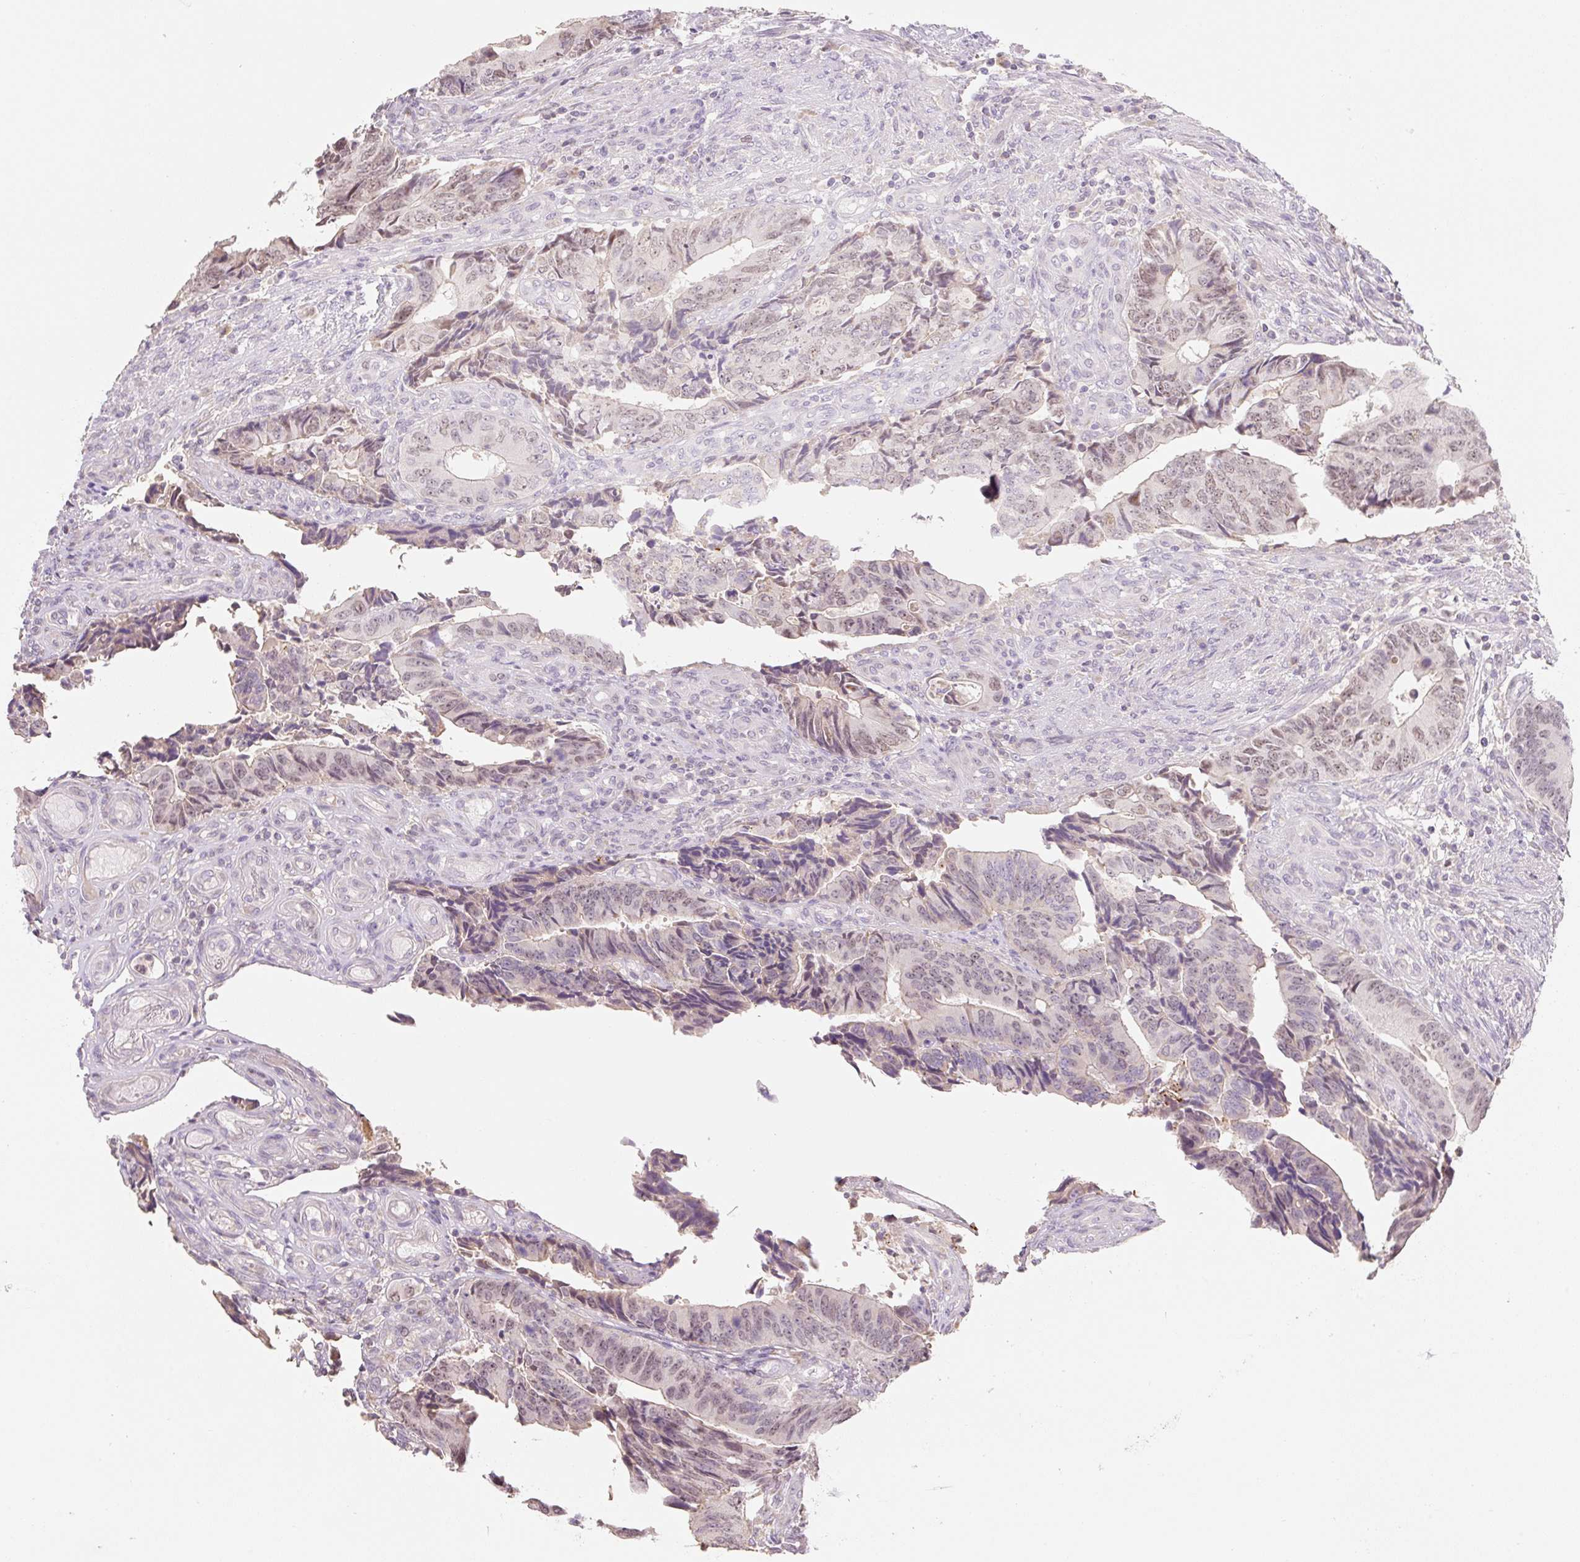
{"staining": {"intensity": "weak", "quantity": ">75%", "location": "nuclear"}, "tissue": "colorectal cancer", "cell_type": "Tumor cells", "image_type": "cancer", "snomed": [{"axis": "morphology", "description": "Adenocarcinoma, NOS"}, {"axis": "topography", "description": "Colon"}], "caption": "High-magnification brightfield microscopy of colorectal cancer (adenocarcinoma) stained with DAB (3,3'-diaminobenzidine) (brown) and counterstained with hematoxylin (blue). tumor cells exhibit weak nuclear positivity is present in approximately>75% of cells. (DAB IHC, brown staining for protein, blue staining for nuclei).", "gene": "MIA2", "patient": {"sex": "male", "age": 87}}